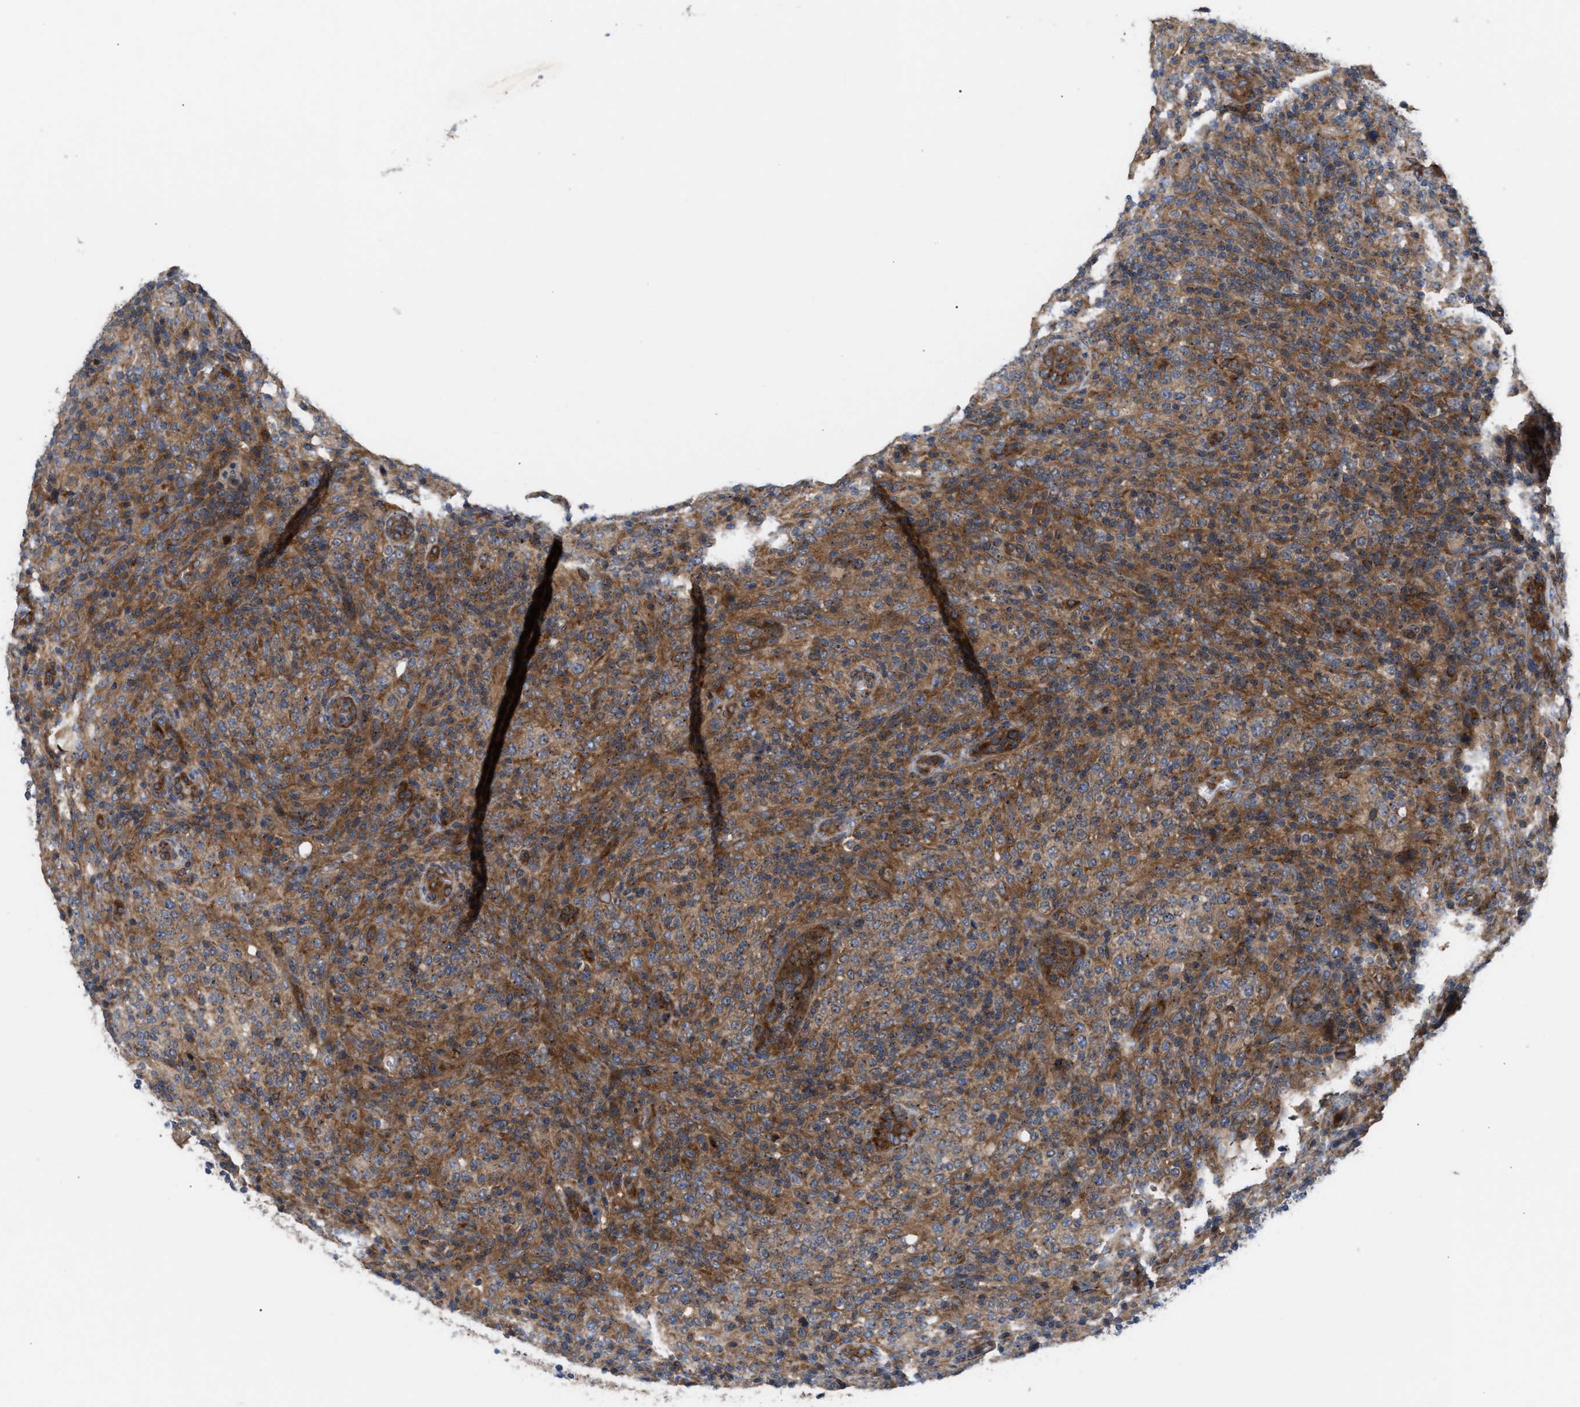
{"staining": {"intensity": "moderate", "quantity": ">75%", "location": "cytoplasmic/membranous"}, "tissue": "lymphoma", "cell_type": "Tumor cells", "image_type": "cancer", "snomed": [{"axis": "morphology", "description": "Malignant lymphoma, non-Hodgkin's type, High grade"}, {"axis": "topography", "description": "Lymph node"}], "caption": "Immunohistochemical staining of lymphoma exhibits moderate cytoplasmic/membranous protein staining in approximately >75% of tumor cells.", "gene": "LAPTM4B", "patient": {"sex": "female", "age": 76}}